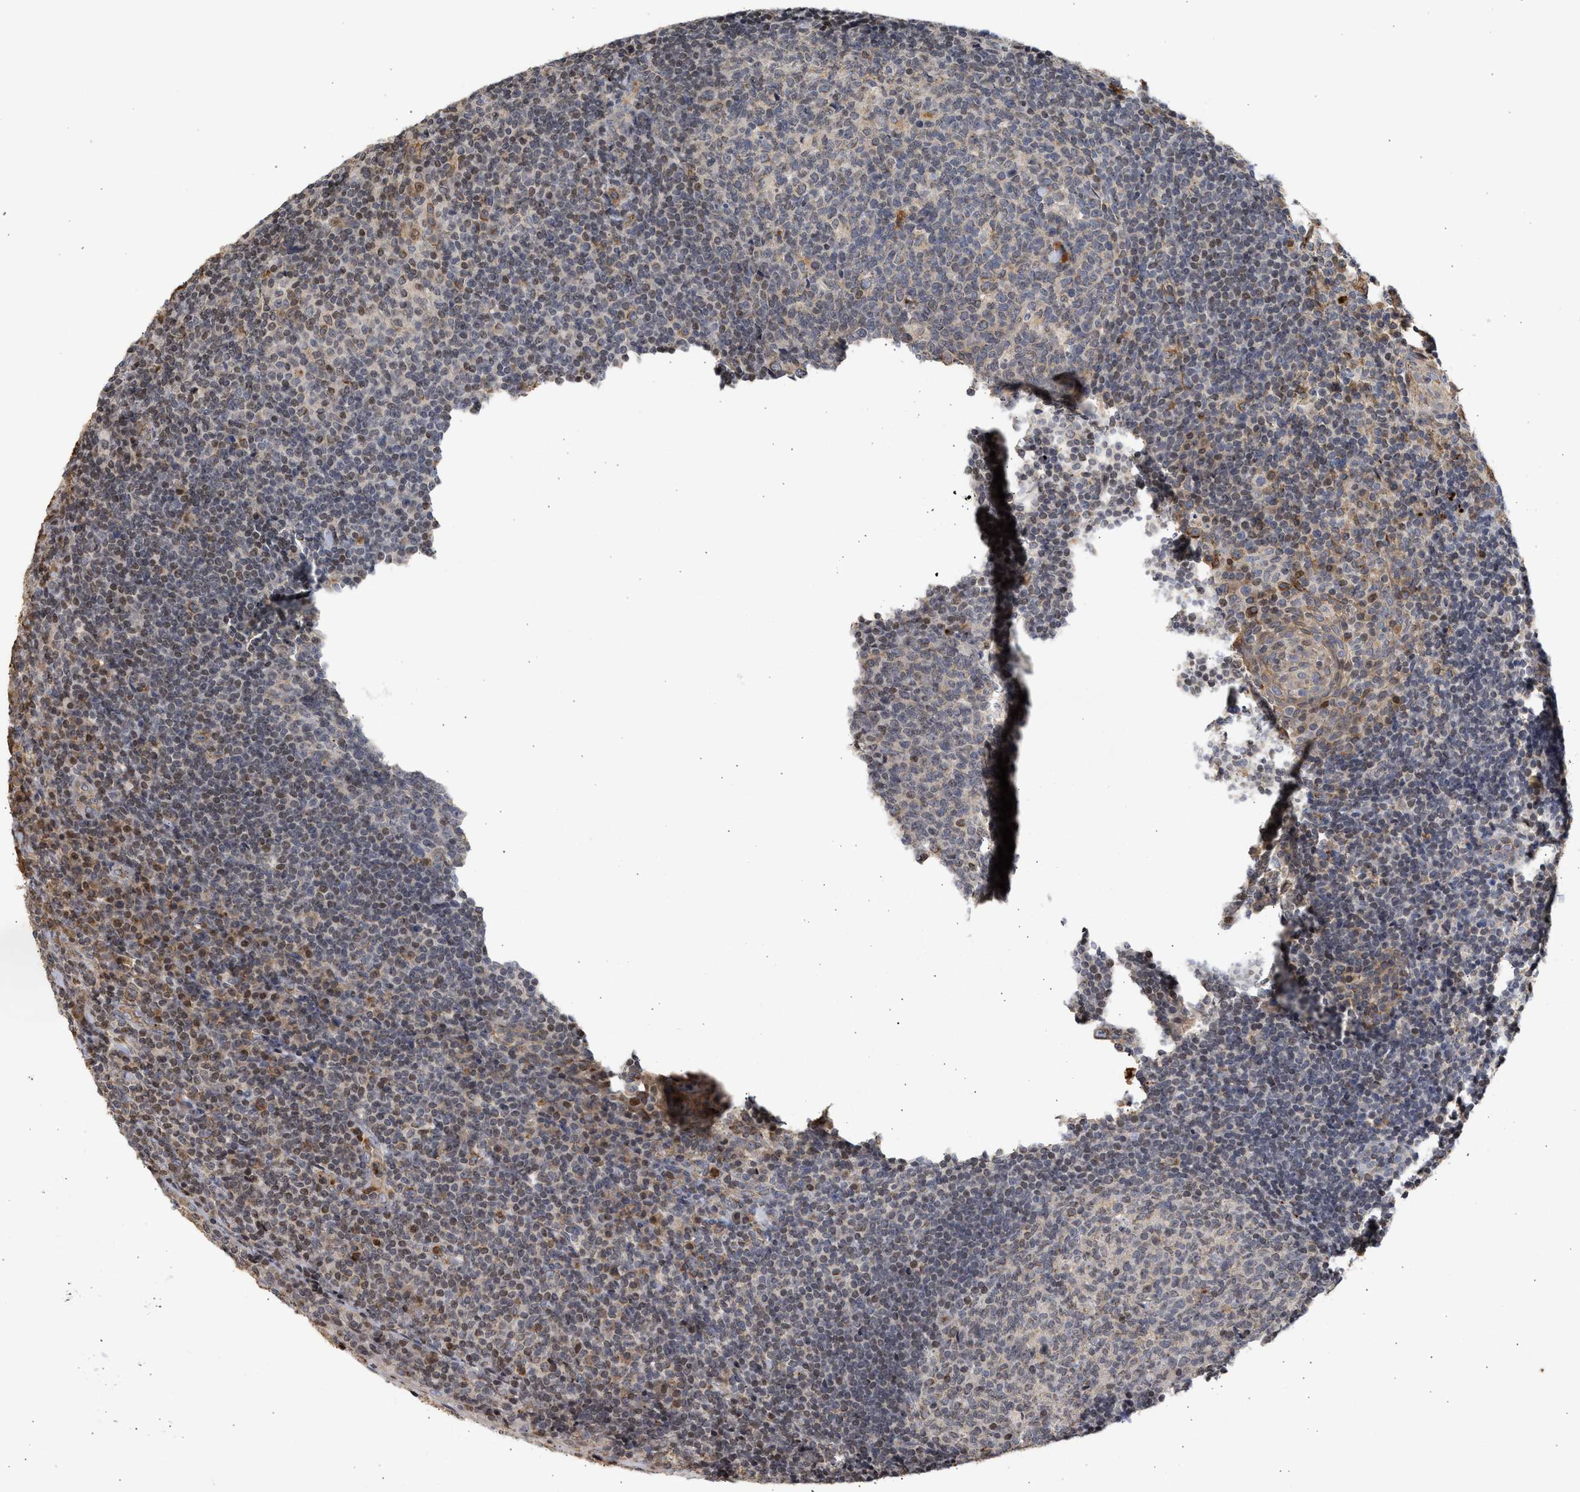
{"staining": {"intensity": "moderate", "quantity": "<25%", "location": "cytoplasmic/membranous,nuclear"}, "tissue": "tonsil", "cell_type": "Germinal center cells", "image_type": "normal", "snomed": [{"axis": "morphology", "description": "Normal tissue, NOS"}, {"axis": "topography", "description": "Tonsil"}], "caption": "Immunohistochemistry (IHC) (DAB (3,3'-diaminobenzidine)) staining of unremarkable human tonsil shows moderate cytoplasmic/membranous,nuclear protein positivity in about <25% of germinal center cells.", "gene": "ENSG00000142539", "patient": {"sex": "male", "age": 37}}